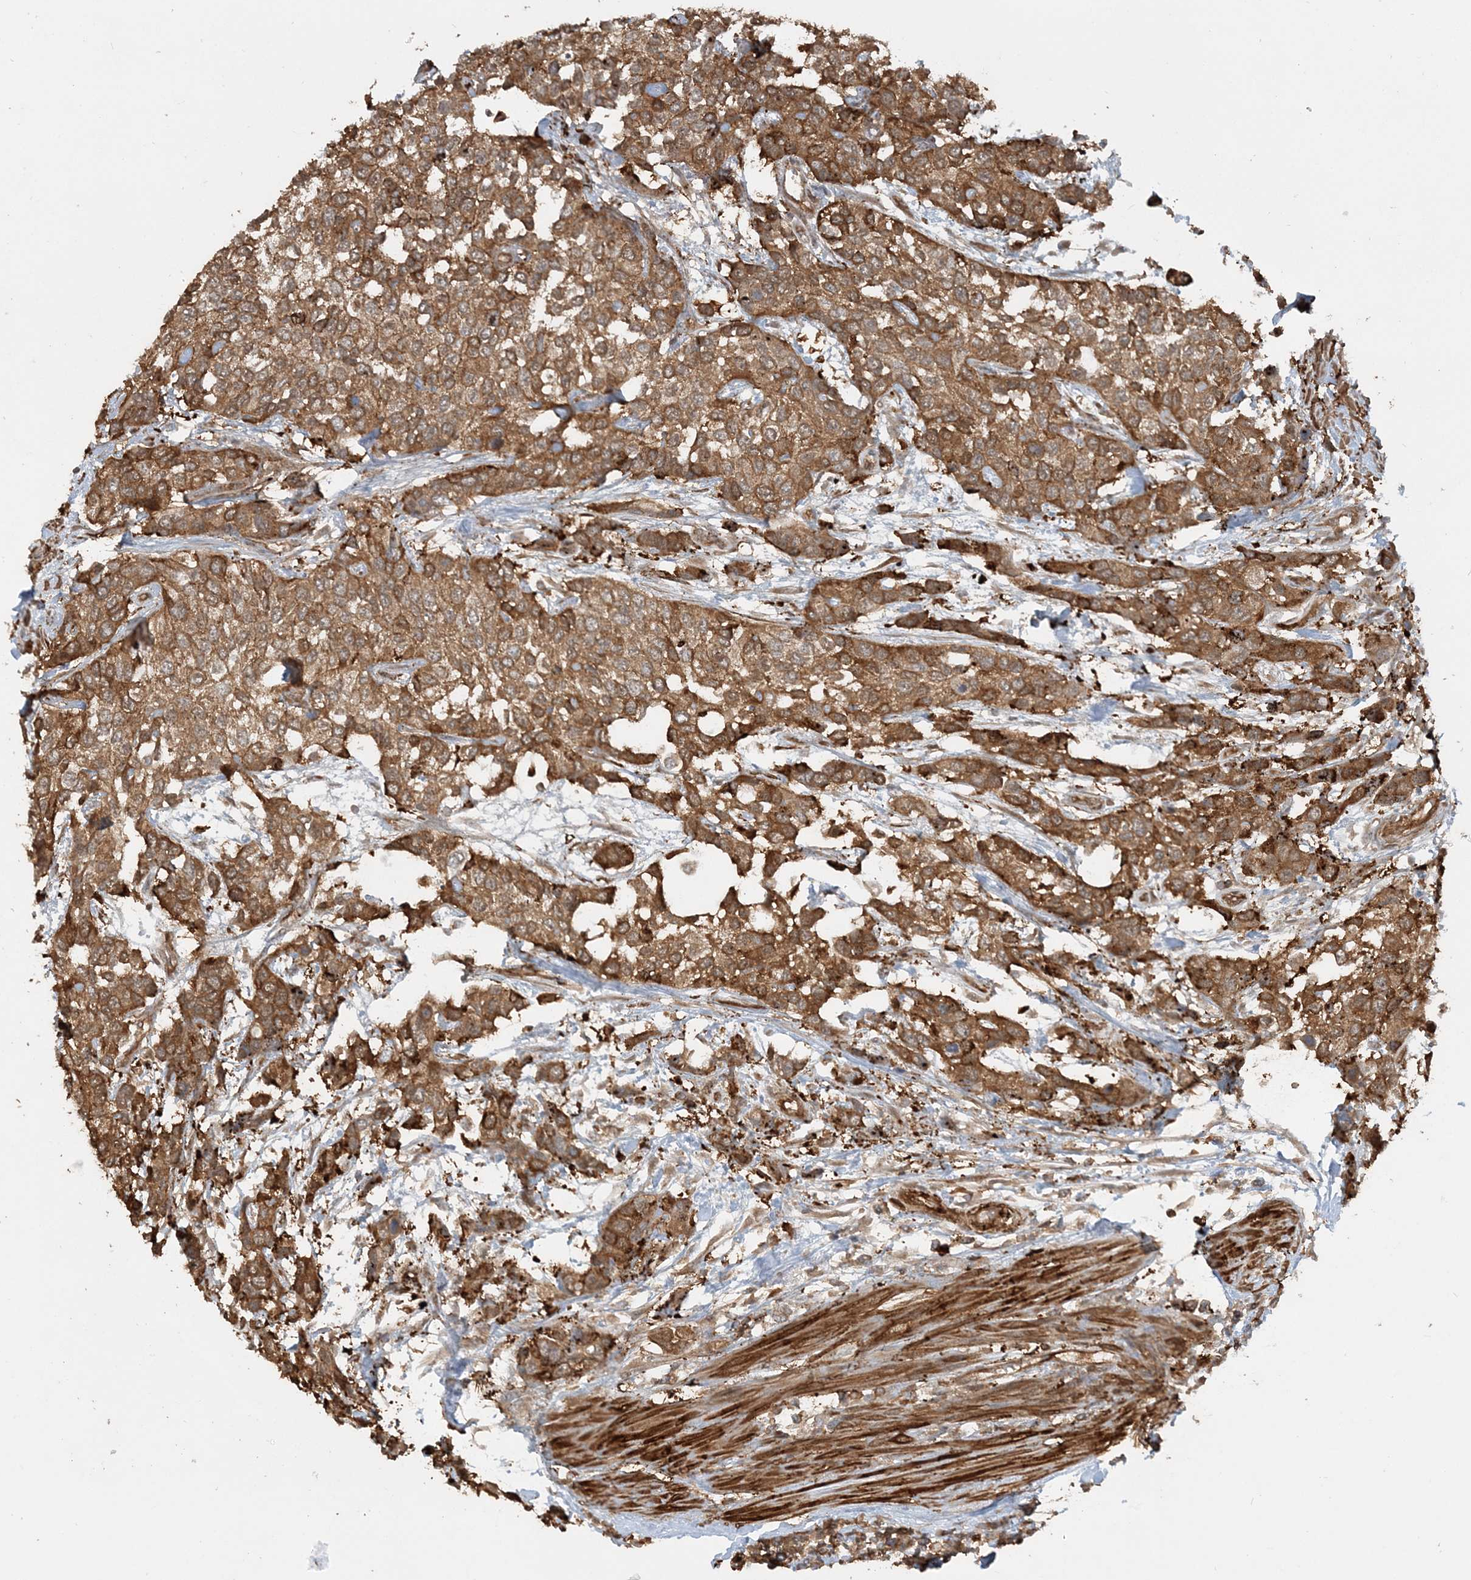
{"staining": {"intensity": "strong", "quantity": ">75%", "location": "cytoplasmic/membranous"}, "tissue": "urothelial cancer", "cell_type": "Tumor cells", "image_type": "cancer", "snomed": [{"axis": "morphology", "description": "Normal tissue, NOS"}, {"axis": "morphology", "description": "Urothelial carcinoma, High grade"}, {"axis": "topography", "description": "Vascular tissue"}, {"axis": "topography", "description": "Urinary bladder"}], "caption": "Urothelial carcinoma (high-grade) stained for a protein reveals strong cytoplasmic/membranous positivity in tumor cells. (Stains: DAB in brown, nuclei in blue, Microscopy: brightfield microscopy at high magnification).", "gene": "DSTN", "patient": {"sex": "female", "age": 56}}